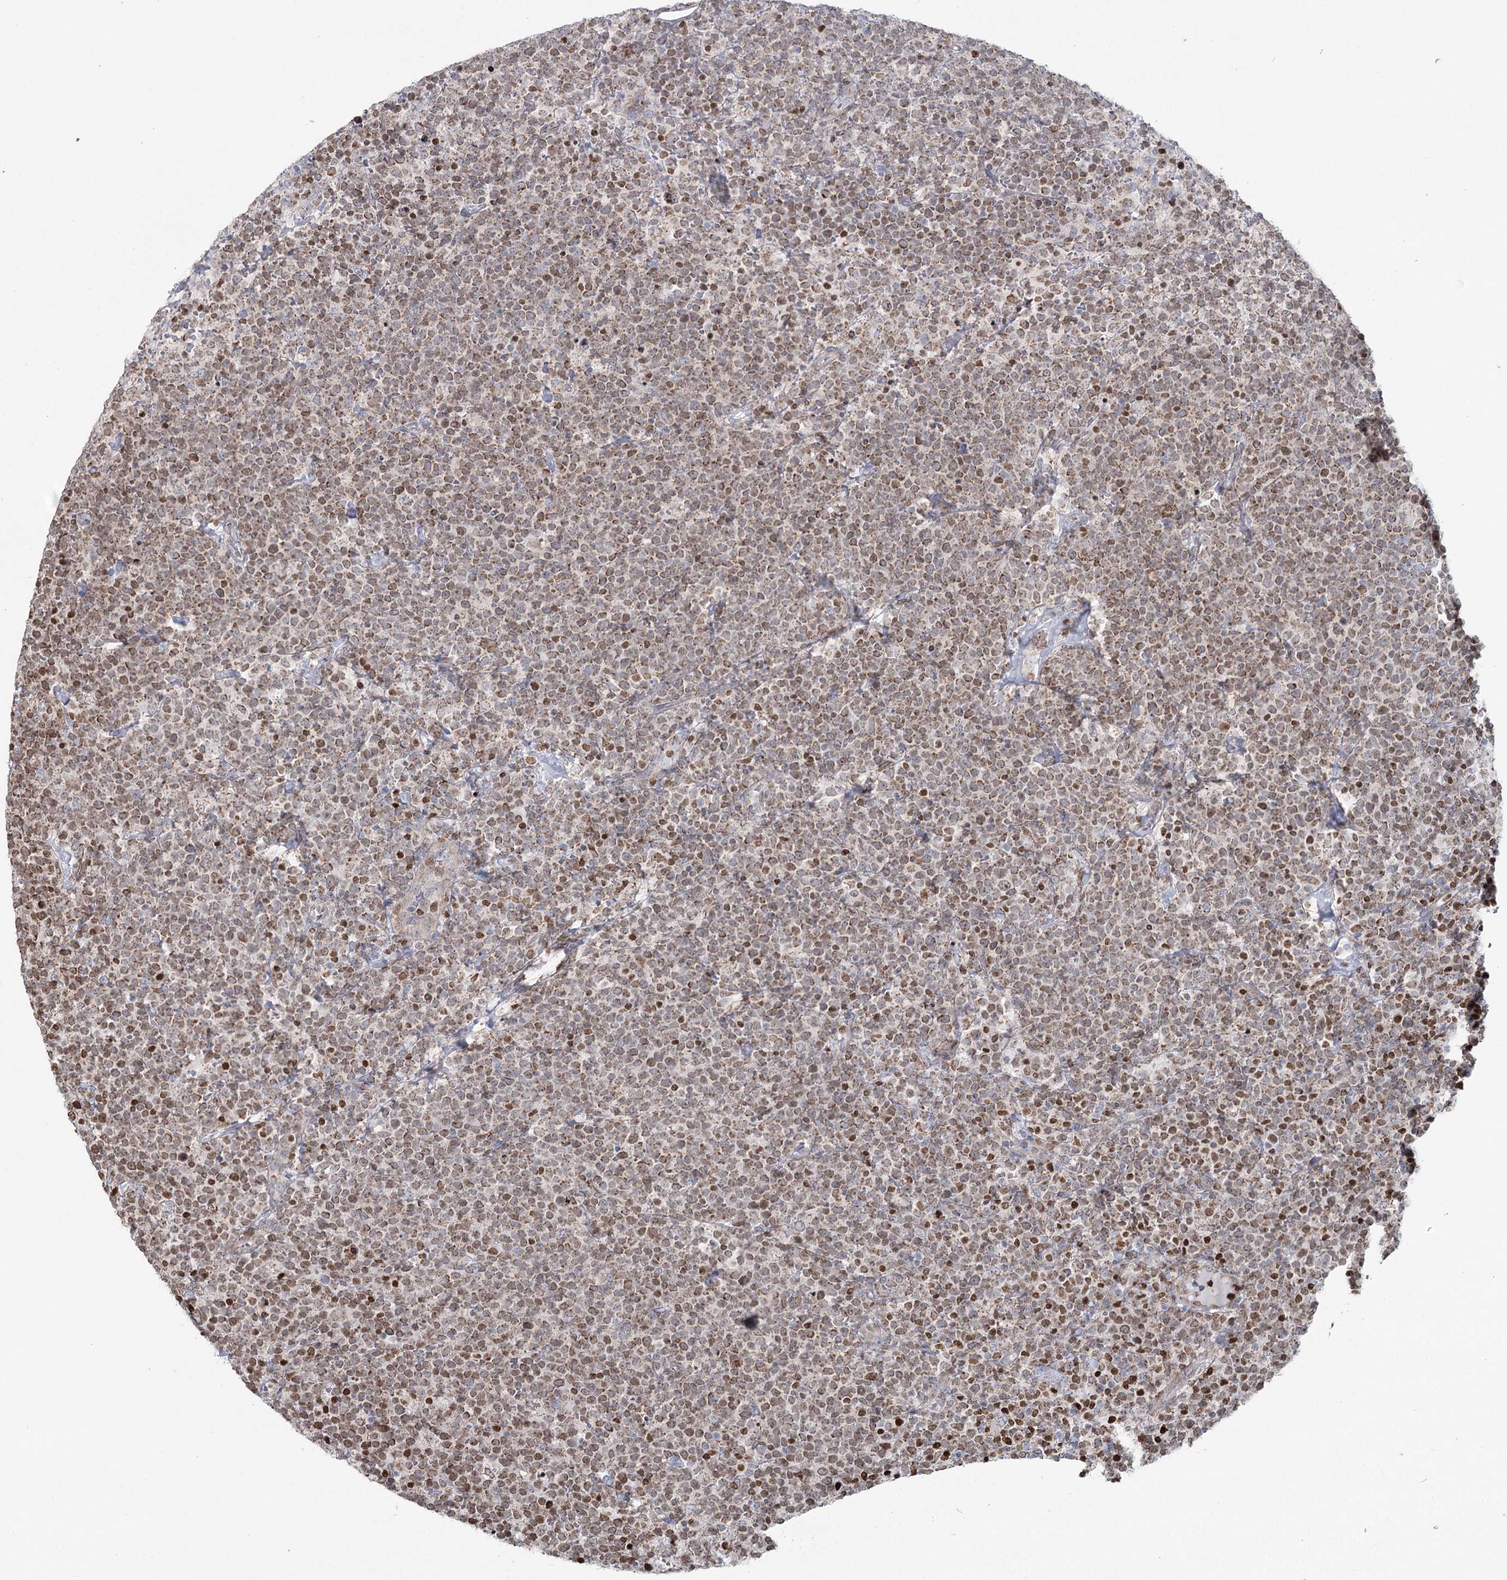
{"staining": {"intensity": "moderate", "quantity": ">75%", "location": "cytoplasmic/membranous,nuclear"}, "tissue": "lymphoma", "cell_type": "Tumor cells", "image_type": "cancer", "snomed": [{"axis": "morphology", "description": "Malignant lymphoma, non-Hodgkin's type, High grade"}, {"axis": "topography", "description": "Lymph node"}], "caption": "Lymphoma stained with IHC exhibits moderate cytoplasmic/membranous and nuclear positivity in approximately >75% of tumor cells.", "gene": "PDHX", "patient": {"sex": "male", "age": 61}}